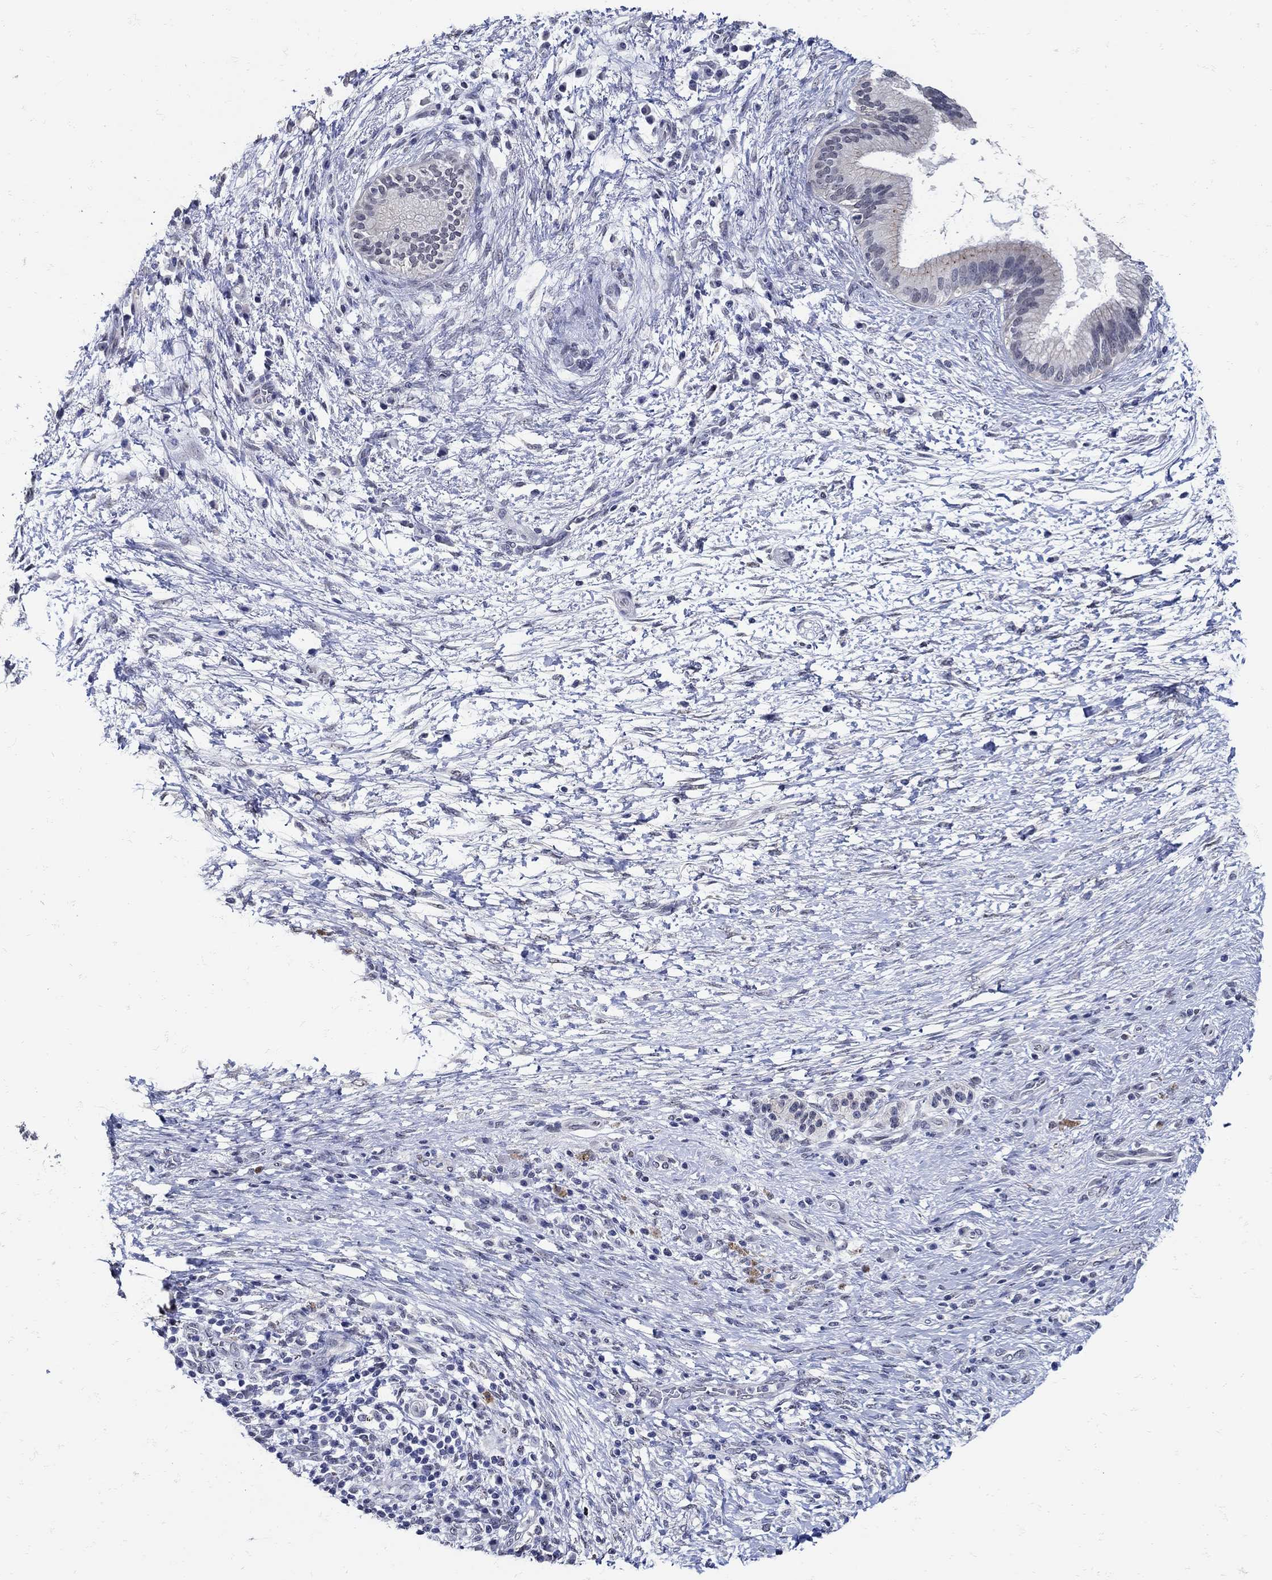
{"staining": {"intensity": "negative", "quantity": "none", "location": "none"}, "tissue": "pancreatic cancer", "cell_type": "Tumor cells", "image_type": "cancer", "snomed": [{"axis": "morphology", "description": "Adenocarcinoma, NOS"}, {"axis": "topography", "description": "Pancreas"}], "caption": "An immunohistochemistry (IHC) image of pancreatic cancer (adenocarcinoma) is shown. There is no staining in tumor cells of pancreatic cancer (adenocarcinoma). (DAB IHC visualized using brightfield microscopy, high magnification).", "gene": "KCNN3", "patient": {"sex": "female", "age": 72}}